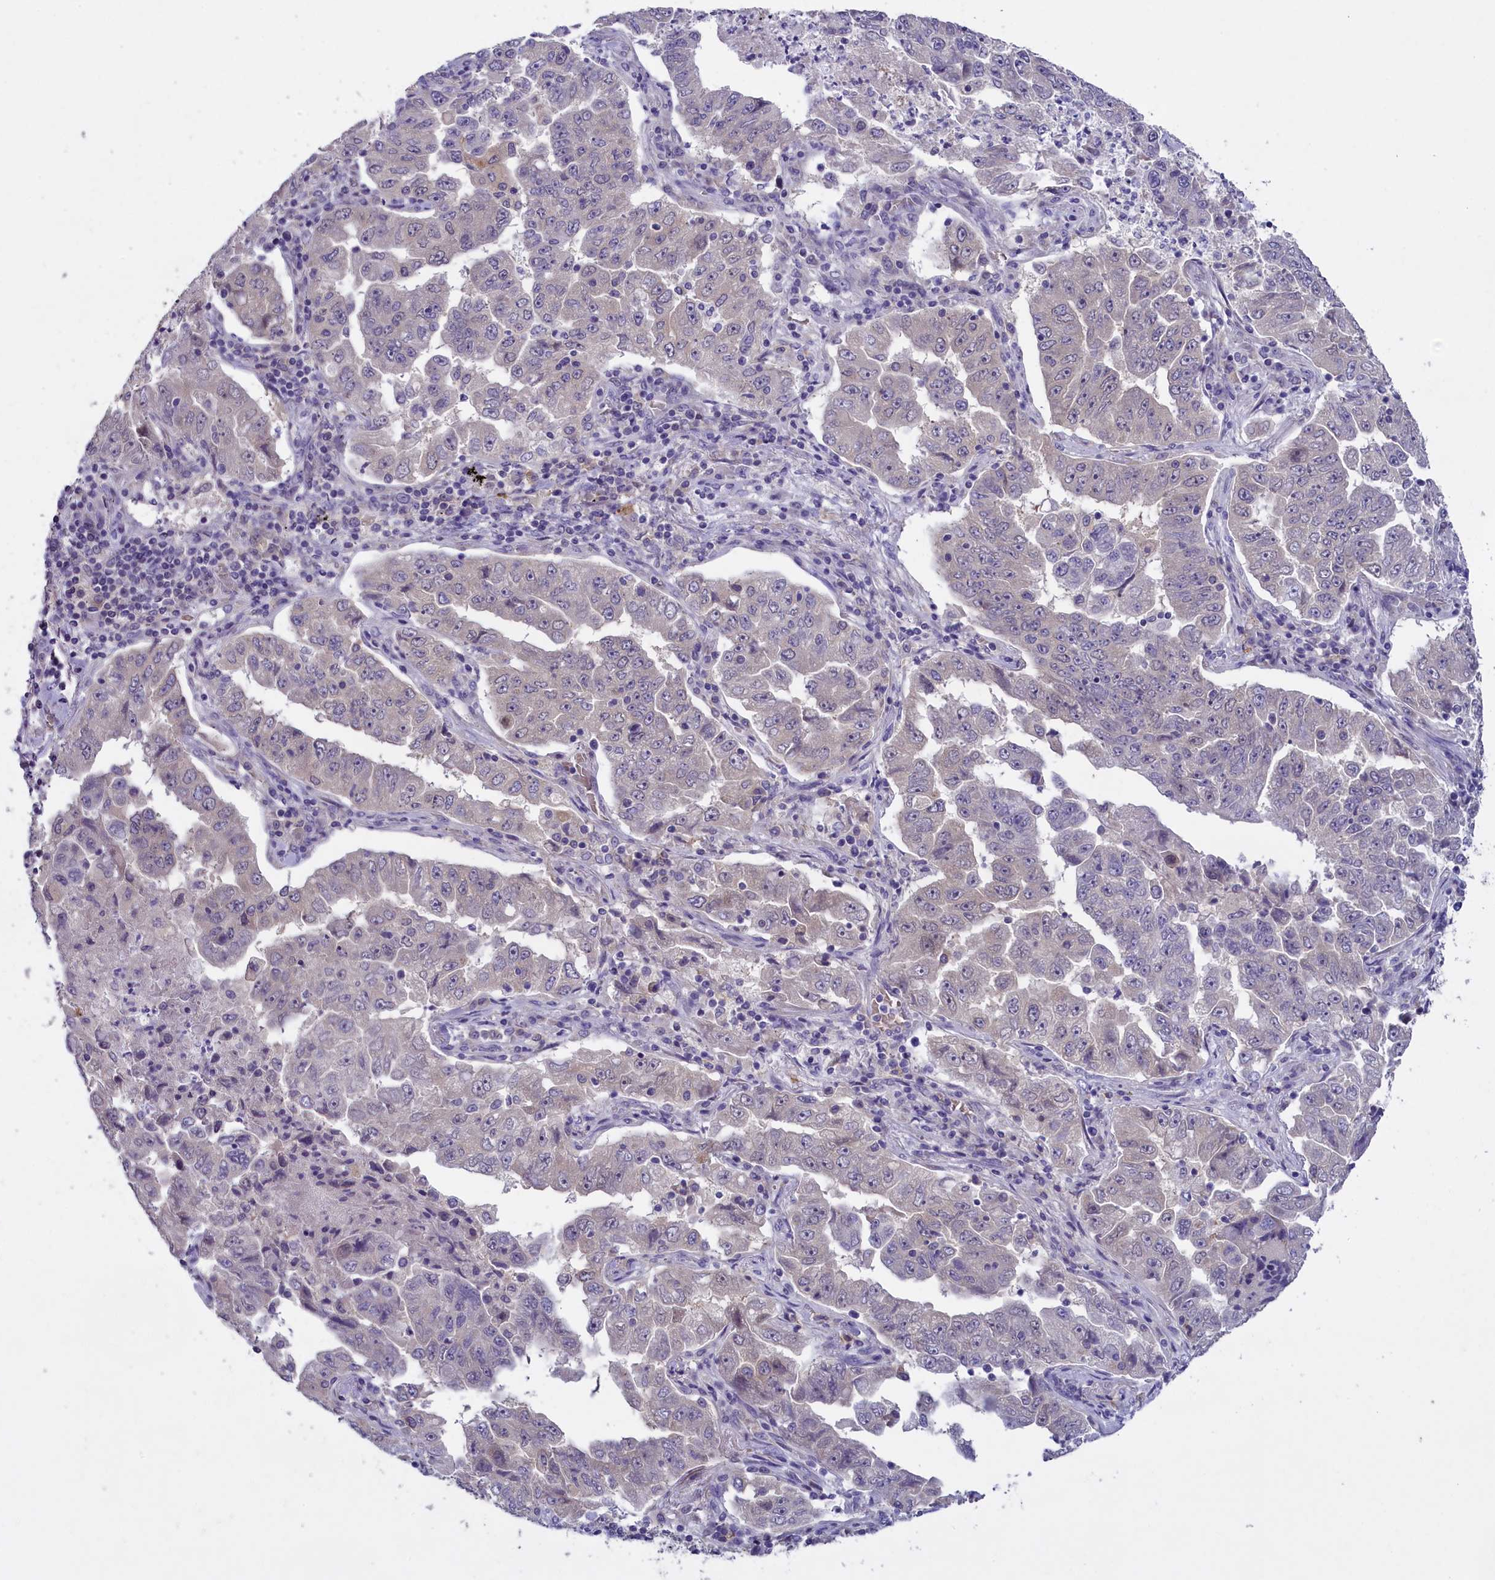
{"staining": {"intensity": "negative", "quantity": "none", "location": "none"}, "tissue": "lung cancer", "cell_type": "Tumor cells", "image_type": "cancer", "snomed": [{"axis": "morphology", "description": "Adenocarcinoma, NOS"}, {"axis": "topography", "description": "Lung"}], "caption": "Tumor cells show no significant positivity in lung cancer.", "gene": "ENPP6", "patient": {"sex": "female", "age": 51}}